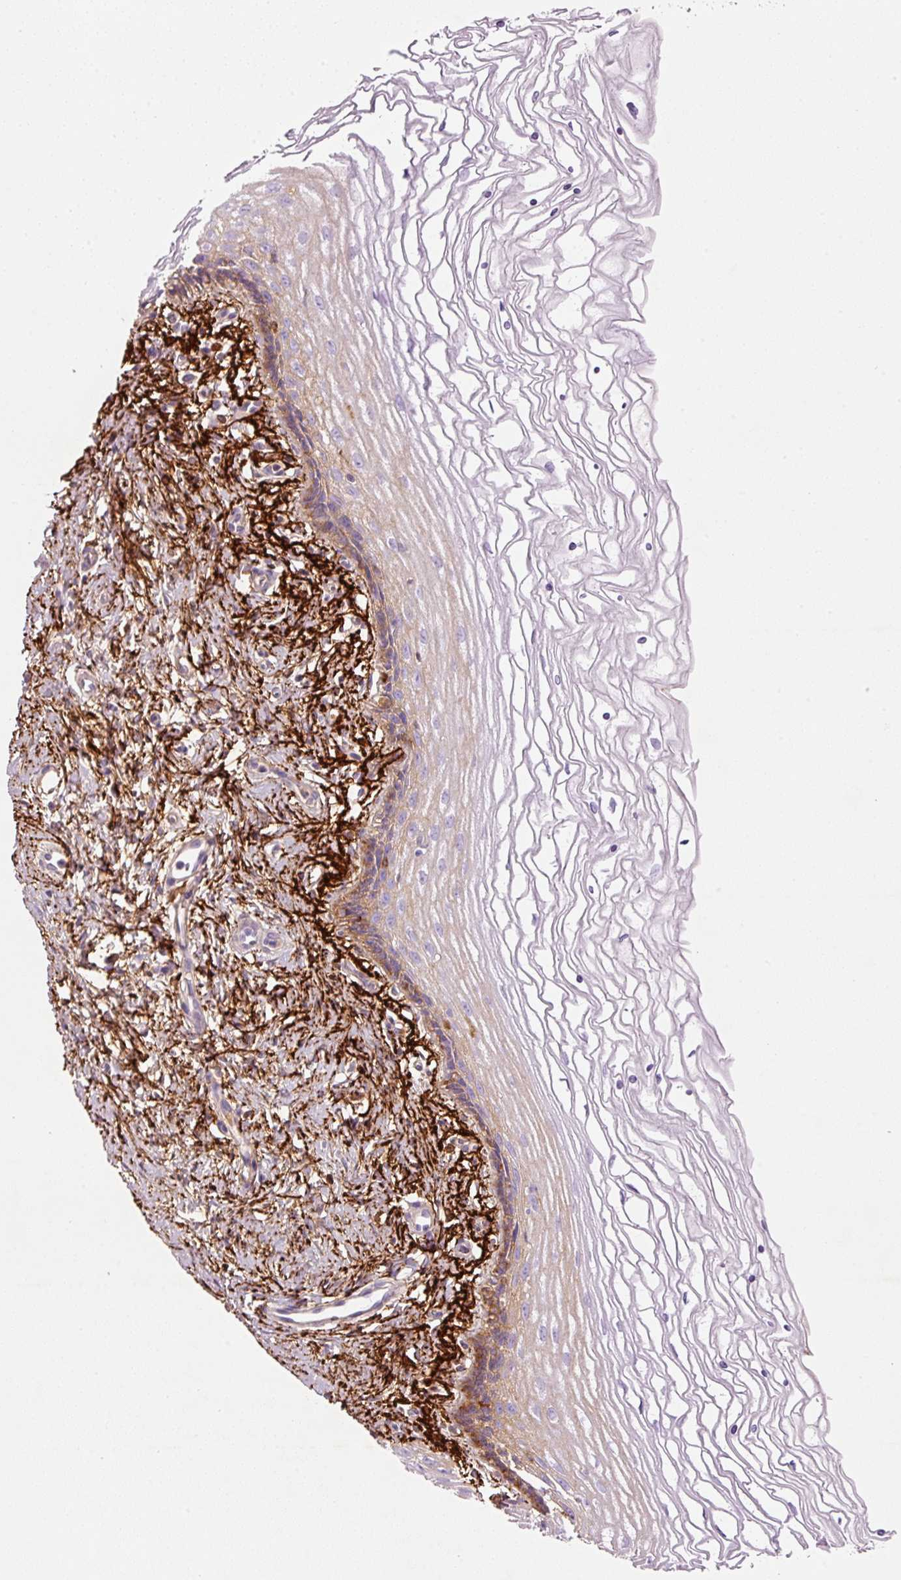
{"staining": {"intensity": "negative", "quantity": "none", "location": "none"}, "tissue": "cervix", "cell_type": "Glandular cells", "image_type": "normal", "snomed": [{"axis": "morphology", "description": "Normal tissue, NOS"}, {"axis": "topography", "description": "Cervix"}], "caption": "Glandular cells show no significant protein expression in unremarkable cervix. Brightfield microscopy of IHC stained with DAB (3,3'-diaminobenzidine) (brown) and hematoxylin (blue), captured at high magnification.", "gene": "MFAP4", "patient": {"sex": "female", "age": 47}}